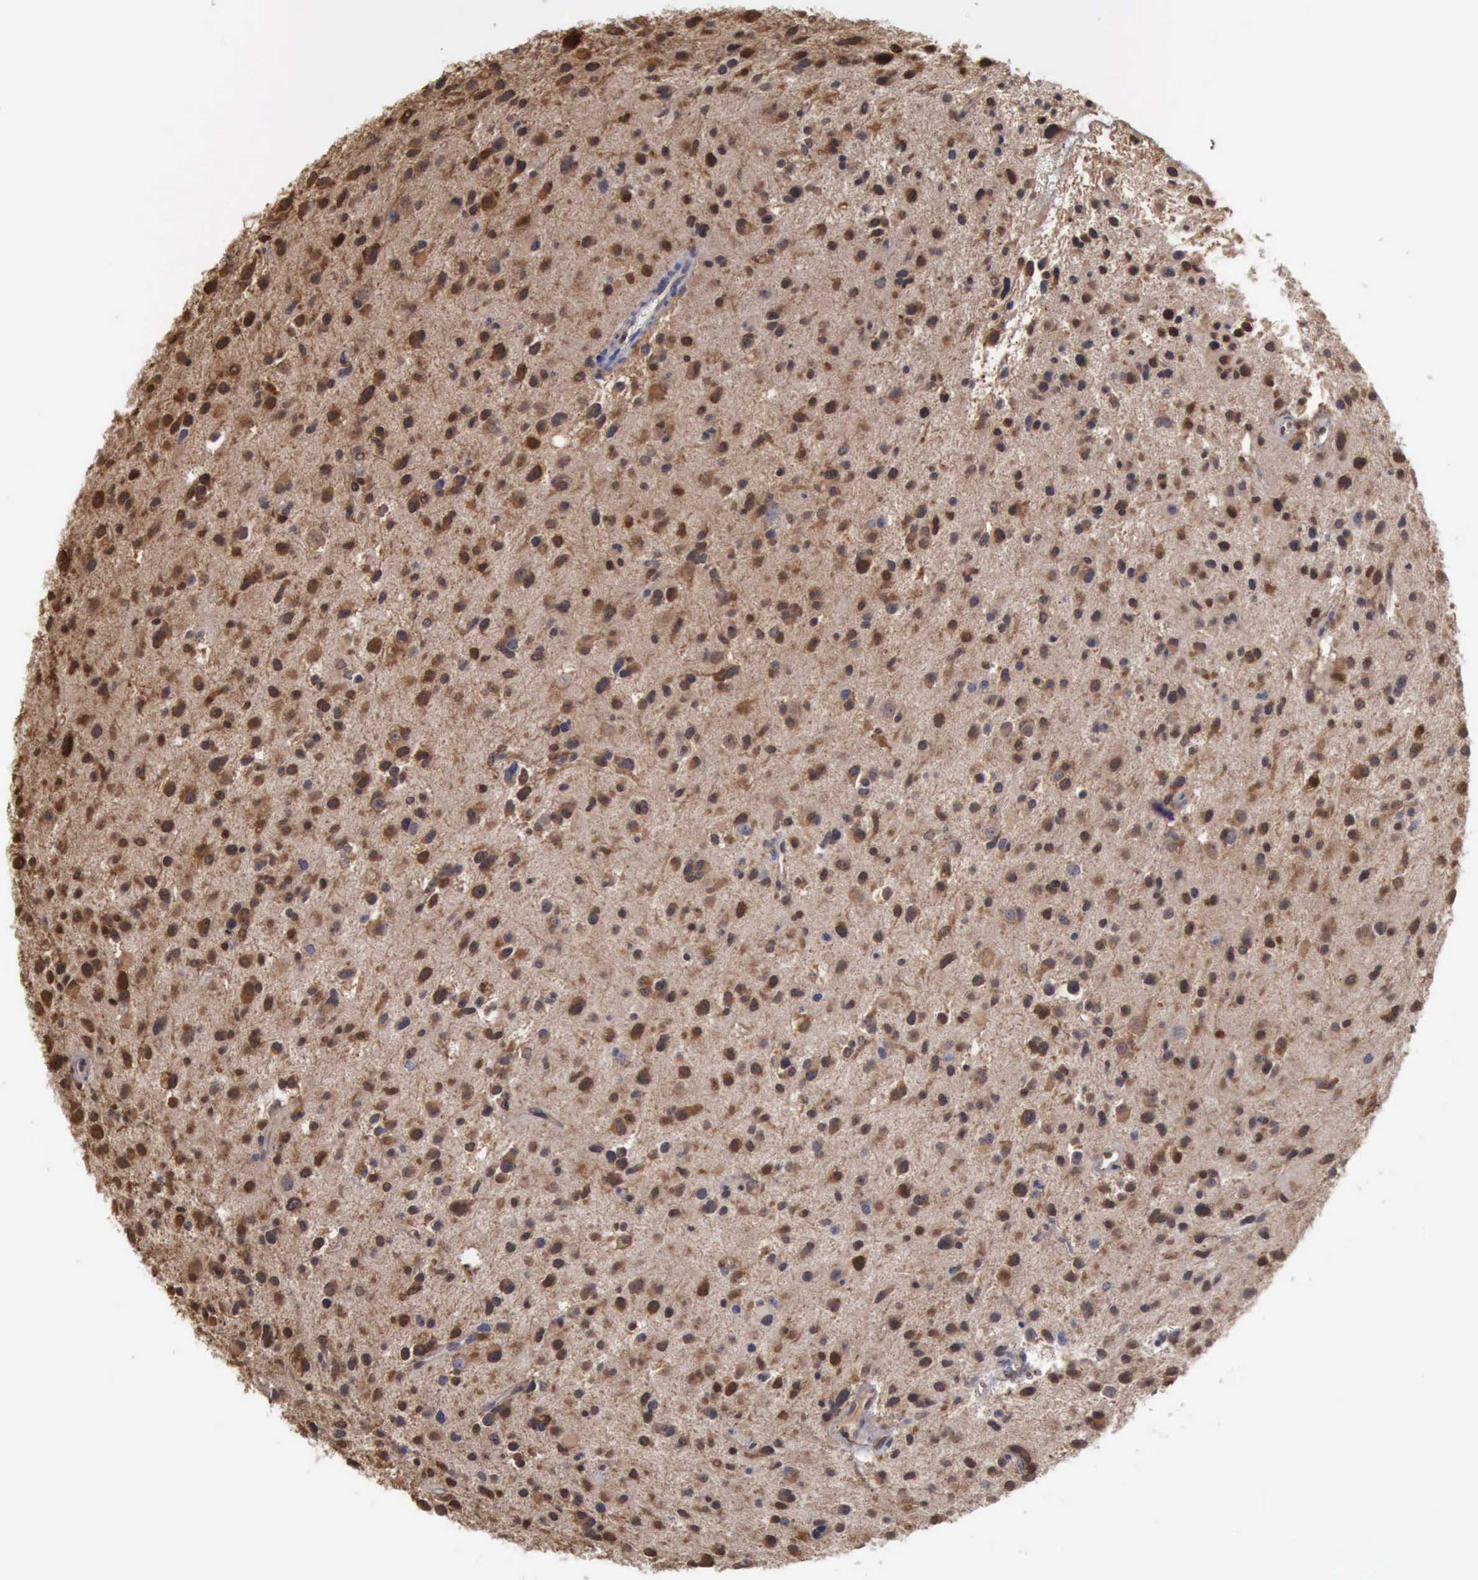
{"staining": {"intensity": "strong", "quantity": ">75%", "location": "nuclear"}, "tissue": "glioma", "cell_type": "Tumor cells", "image_type": "cancer", "snomed": [{"axis": "morphology", "description": "Glioma, malignant, Low grade"}, {"axis": "topography", "description": "Brain"}], "caption": "DAB (3,3'-diaminobenzidine) immunohistochemical staining of human glioma demonstrates strong nuclear protein positivity in about >75% of tumor cells. The staining is performed using DAB brown chromogen to label protein expression. The nuclei are counter-stained blue using hematoxylin.", "gene": "STAT1", "patient": {"sex": "female", "age": 46}}